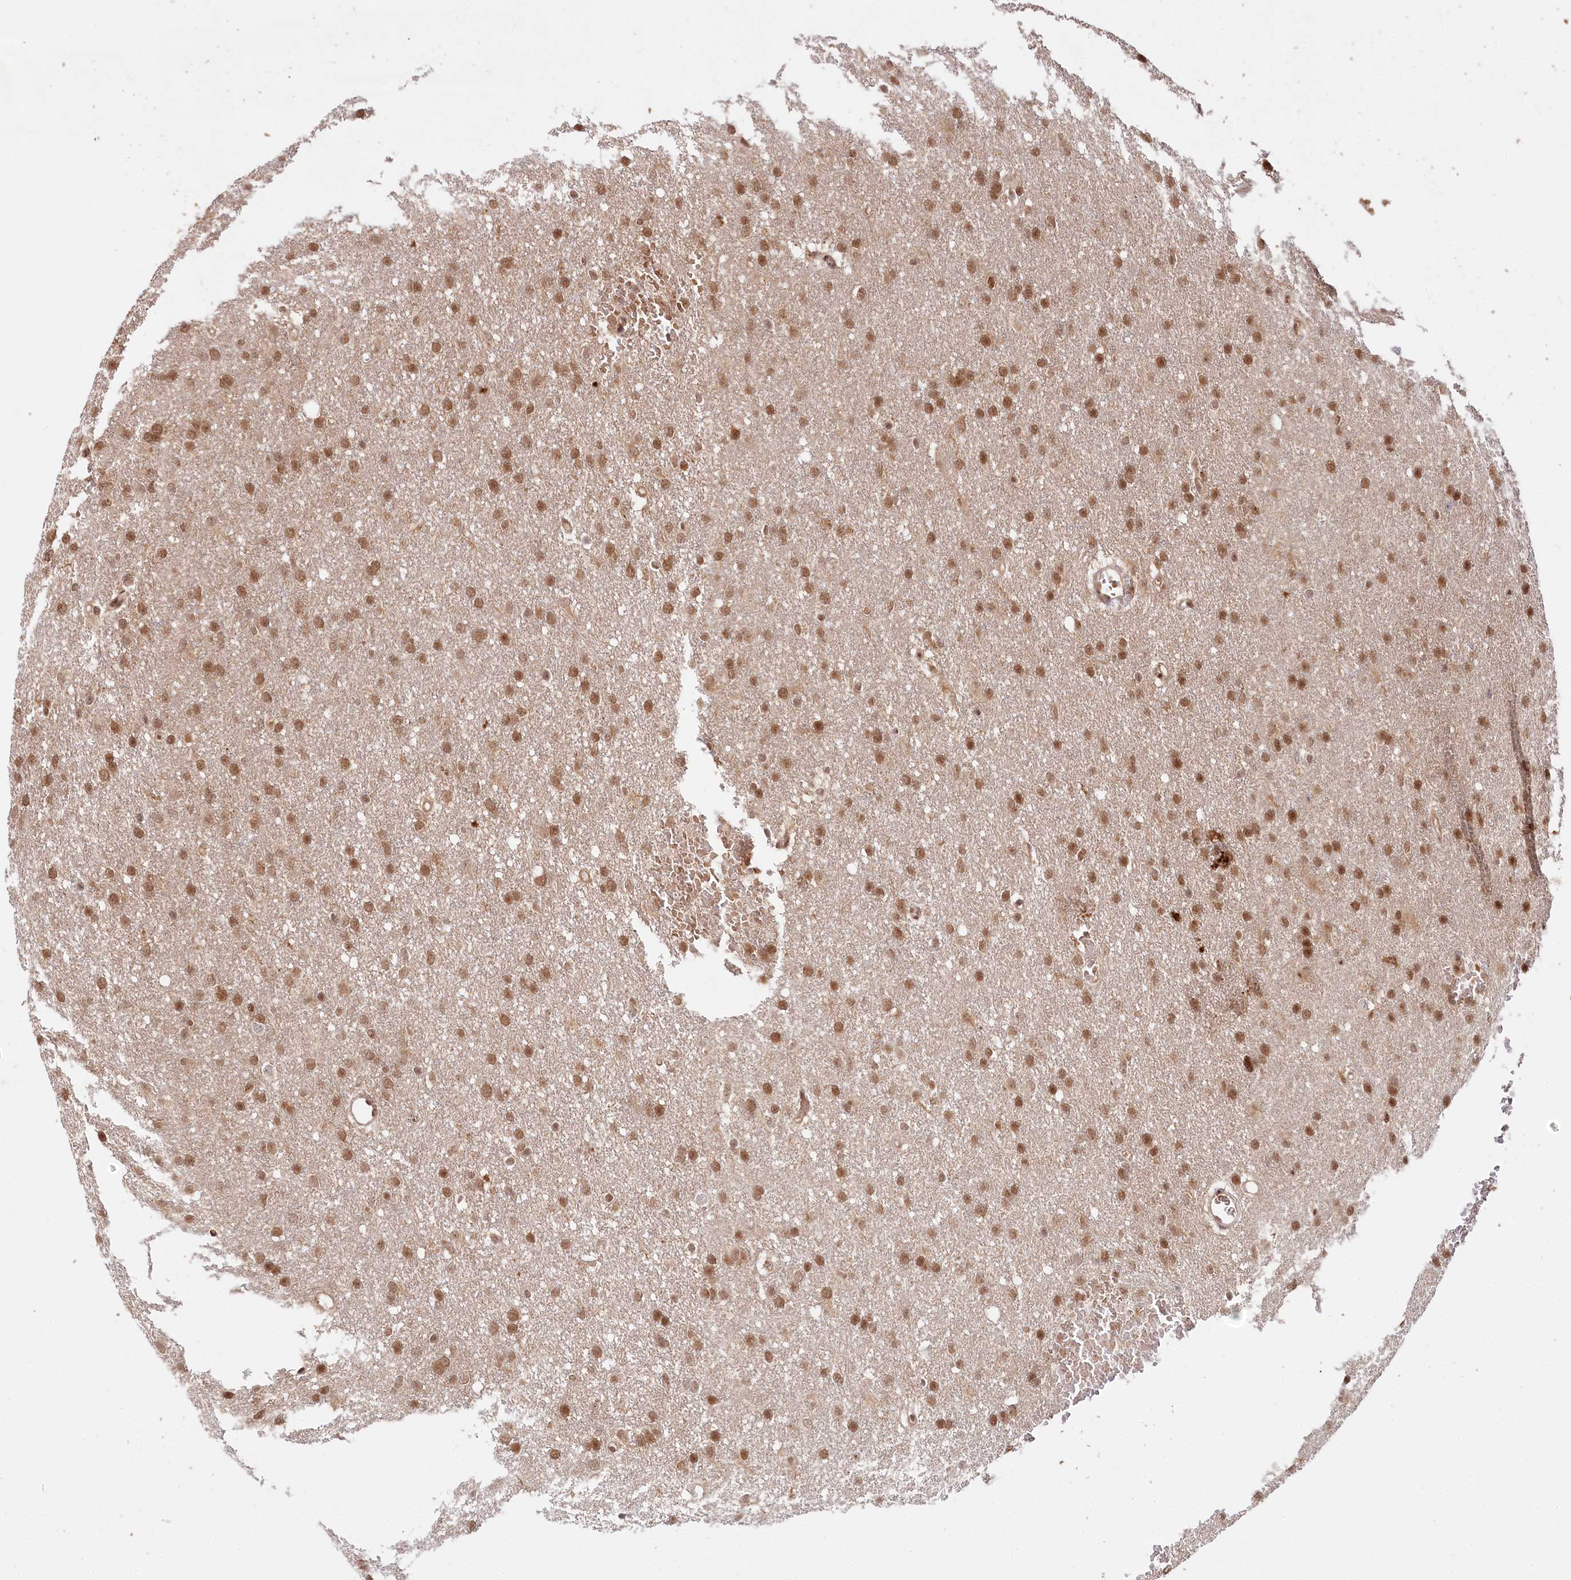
{"staining": {"intensity": "moderate", "quantity": ">75%", "location": "nuclear"}, "tissue": "glioma", "cell_type": "Tumor cells", "image_type": "cancer", "snomed": [{"axis": "morphology", "description": "Glioma, malignant, High grade"}, {"axis": "topography", "description": "Cerebral cortex"}], "caption": "Tumor cells show moderate nuclear positivity in about >75% of cells in malignant high-grade glioma.", "gene": "CCDC65", "patient": {"sex": "female", "age": 36}}